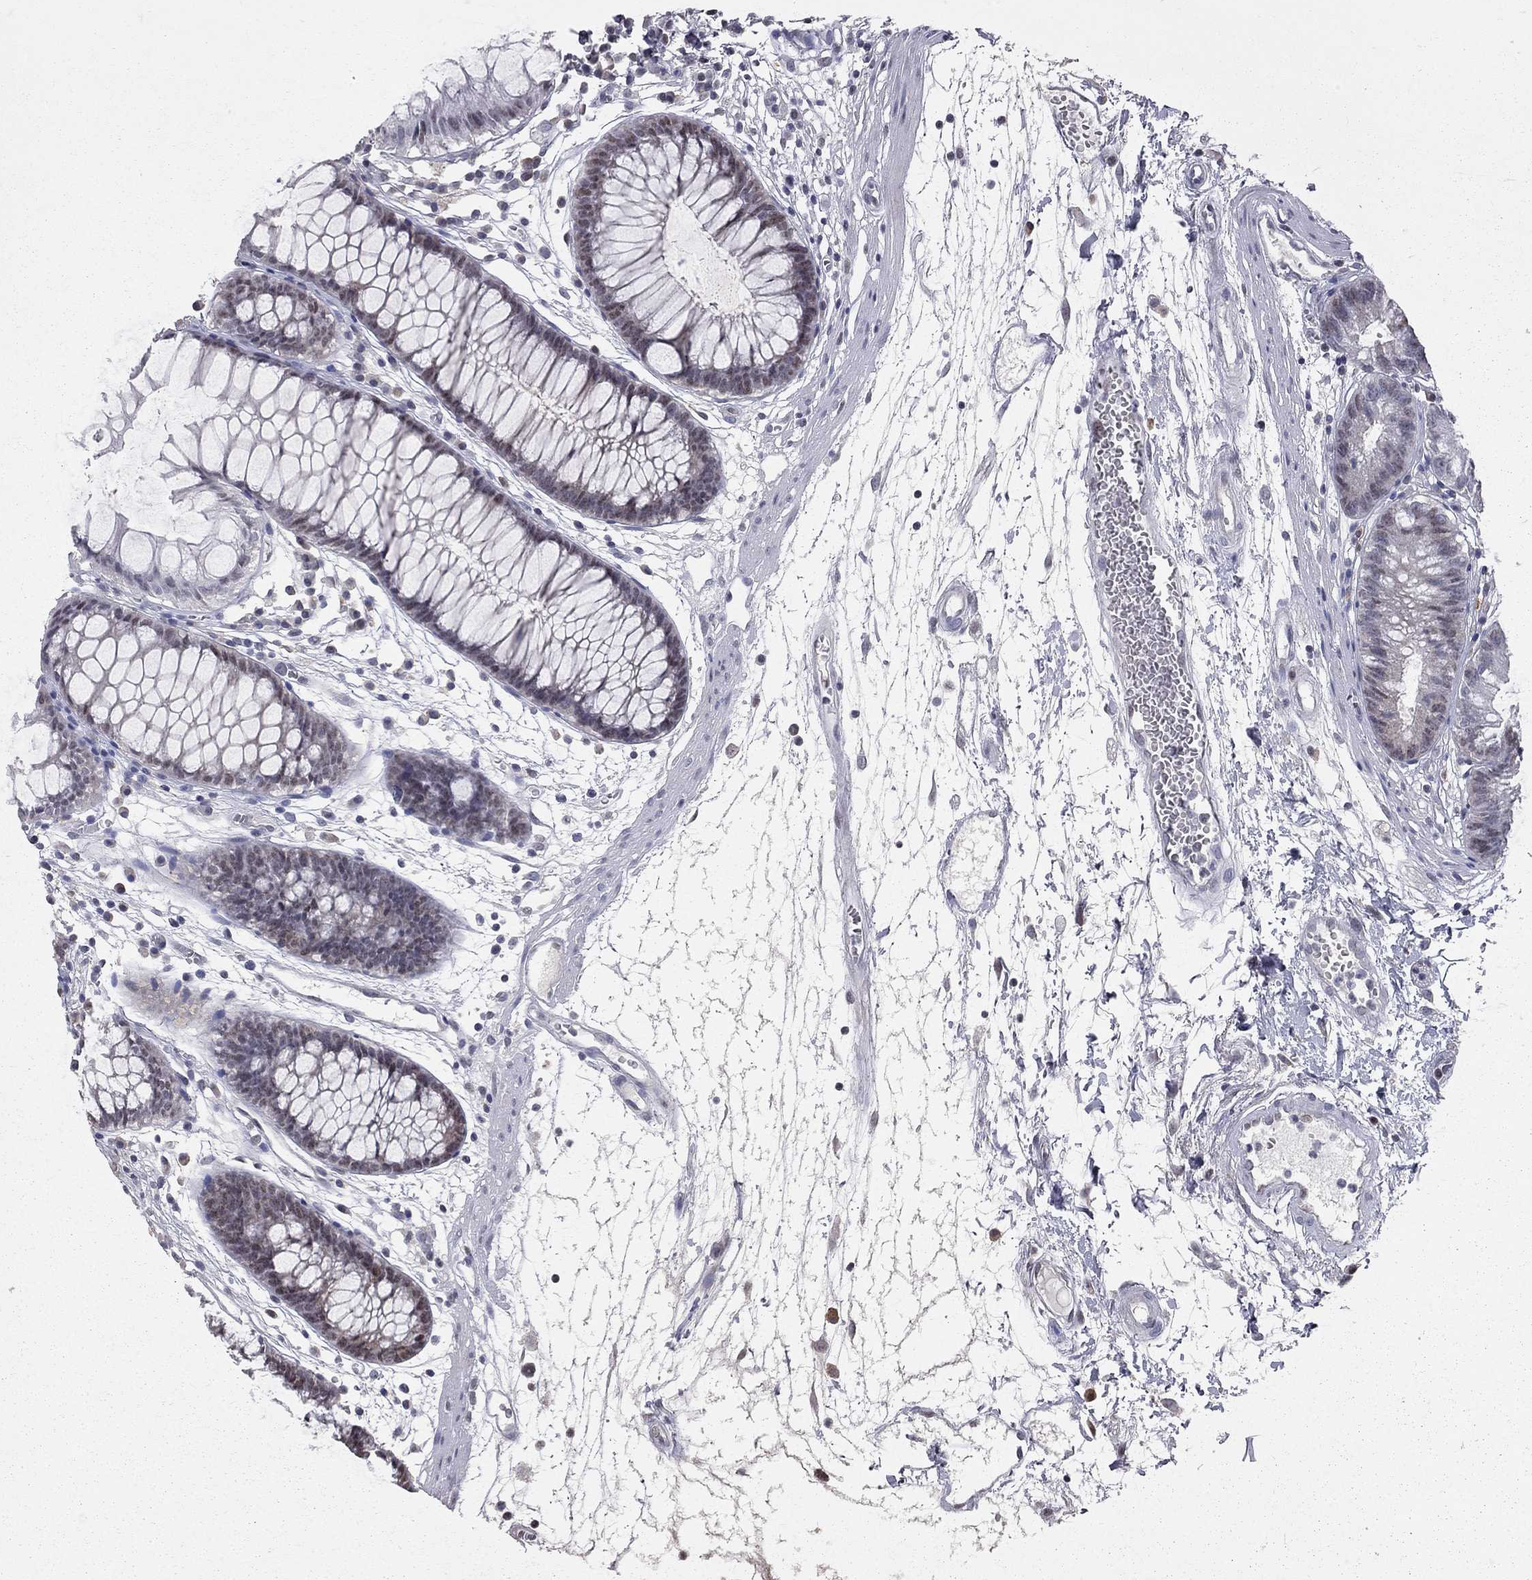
{"staining": {"intensity": "negative", "quantity": "none", "location": "none"}, "tissue": "colon", "cell_type": "Endothelial cells", "image_type": "normal", "snomed": [{"axis": "morphology", "description": "Normal tissue, NOS"}, {"axis": "morphology", "description": "Adenocarcinoma, NOS"}, {"axis": "topography", "description": "Colon"}], "caption": "Micrograph shows no significant protein staining in endothelial cells of benign colon. (Brightfield microscopy of DAB (3,3'-diaminobenzidine) immunohistochemistry at high magnification).", "gene": "HDAC3", "patient": {"sex": "male", "age": 65}}